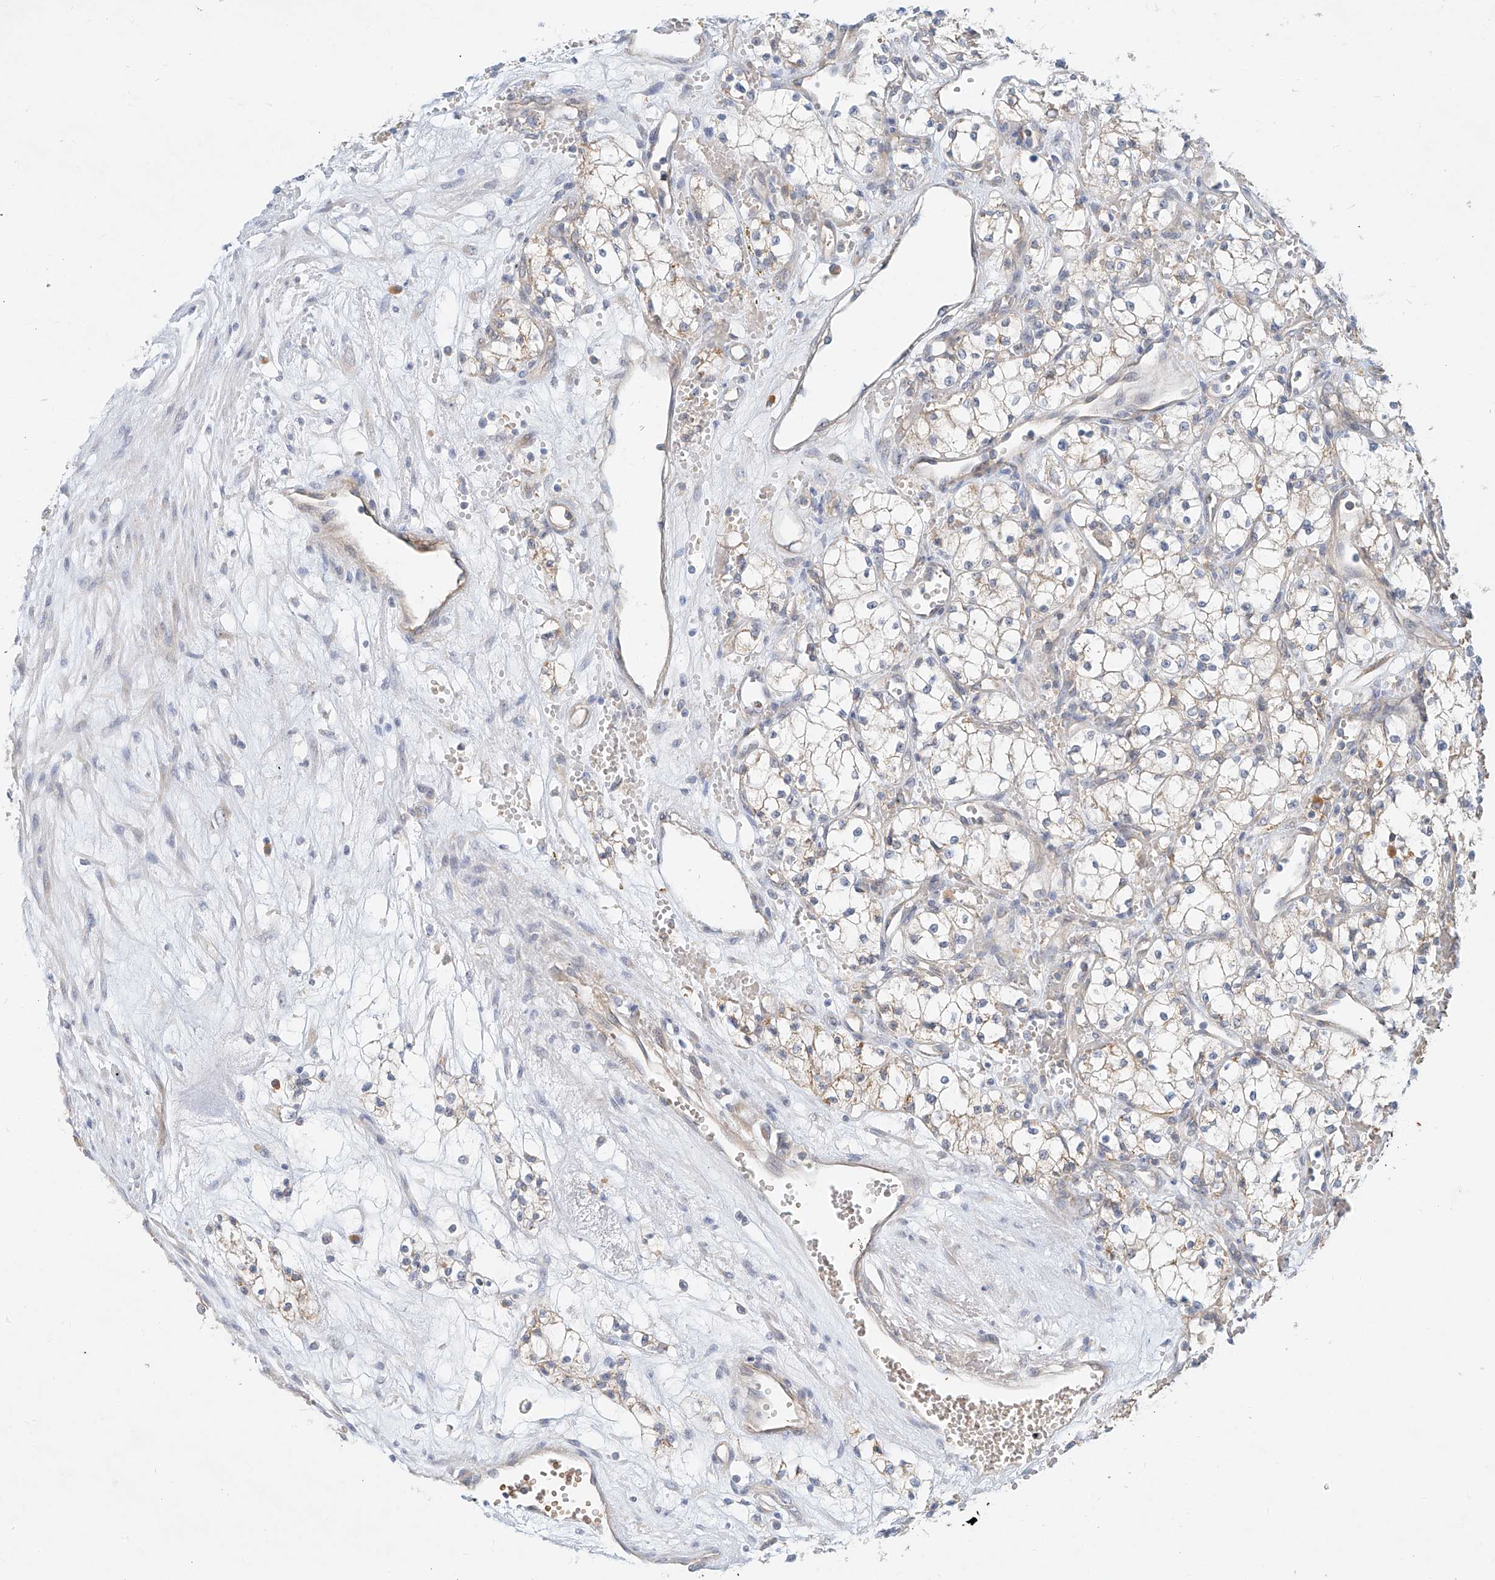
{"staining": {"intensity": "negative", "quantity": "none", "location": "none"}, "tissue": "renal cancer", "cell_type": "Tumor cells", "image_type": "cancer", "snomed": [{"axis": "morphology", "description": "Adenocarcinoma, NOS"}, {"axis": "topography", "description": "Kidney"}], "caption": "The histopathology image exhibits no staining of tumor cells in renal adenocarcinoma. (Stains: DAB (3,3'-diaminobenzidine) immunohistochemistry (IHC) with hematoxylin counter stain, Microscopy: brightfield microscopy at high magnification).", "gene": "SYTL3", "patient": {"sex": "male", "age": 59}}